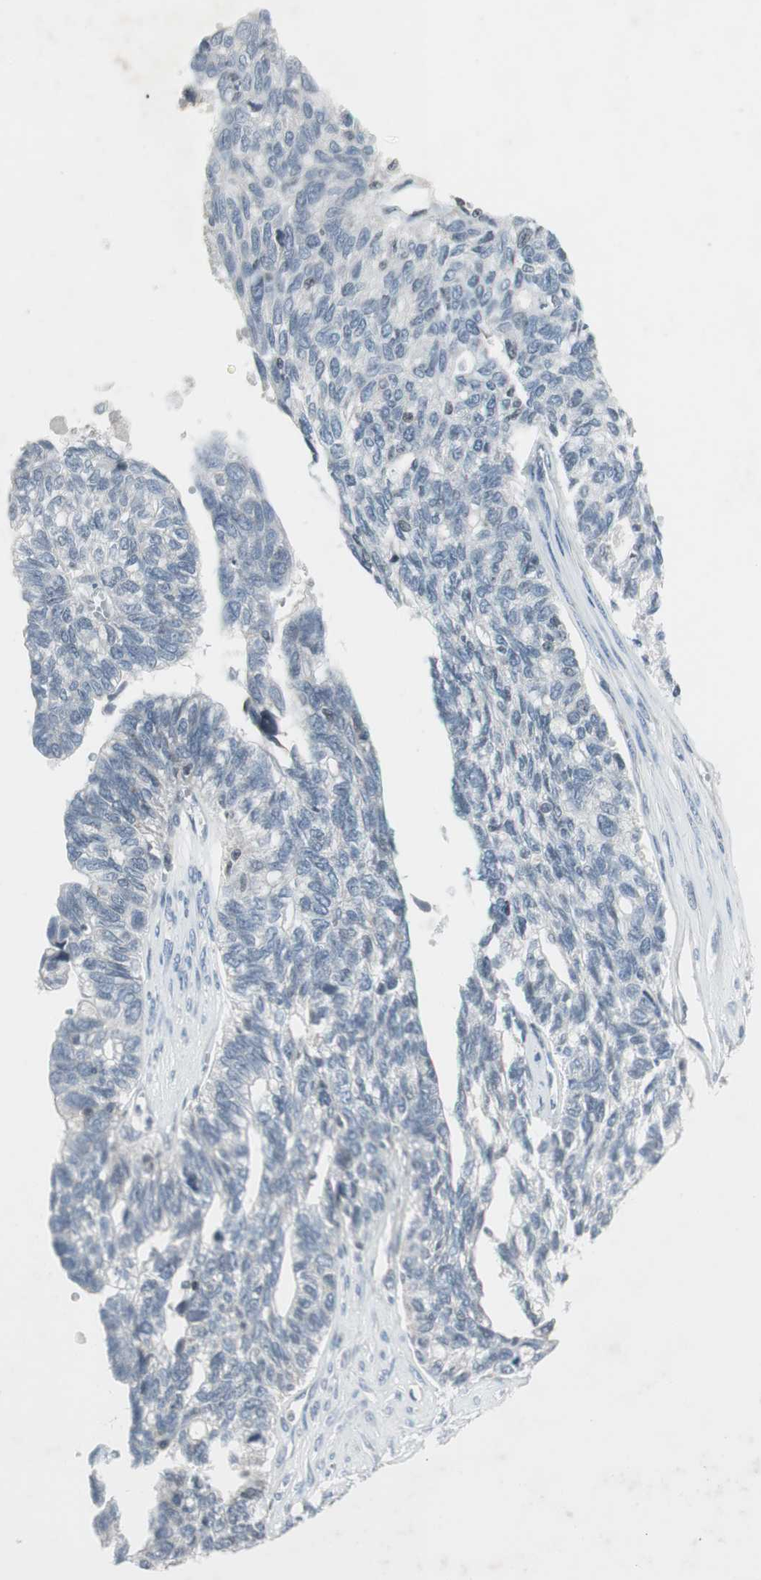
{"staining": {"intensity": "negative", "quantity": "none", "location": "none"}, "tissue": "ovarian cancer", "cell_type": "Tumor cells", "image_type": "cancer", "snomed": [{"axis": "morphology", "description": "Cystadenocarcinoma, serous, NOS"}, {"axis": "topography", "description": "Ovary"}], "caption": "Immunohistochemical staining of ovarian serous cystadenocarcinoma demonstrates no significant staining in tumor cells. The staining is performed using DAB (3,3'-diaminobenzidine) brown chromogen with nuclei counter-stained in using hematoxylin.", "gene": "ARG2", "patient": {"sex": "female", "age": 79}}